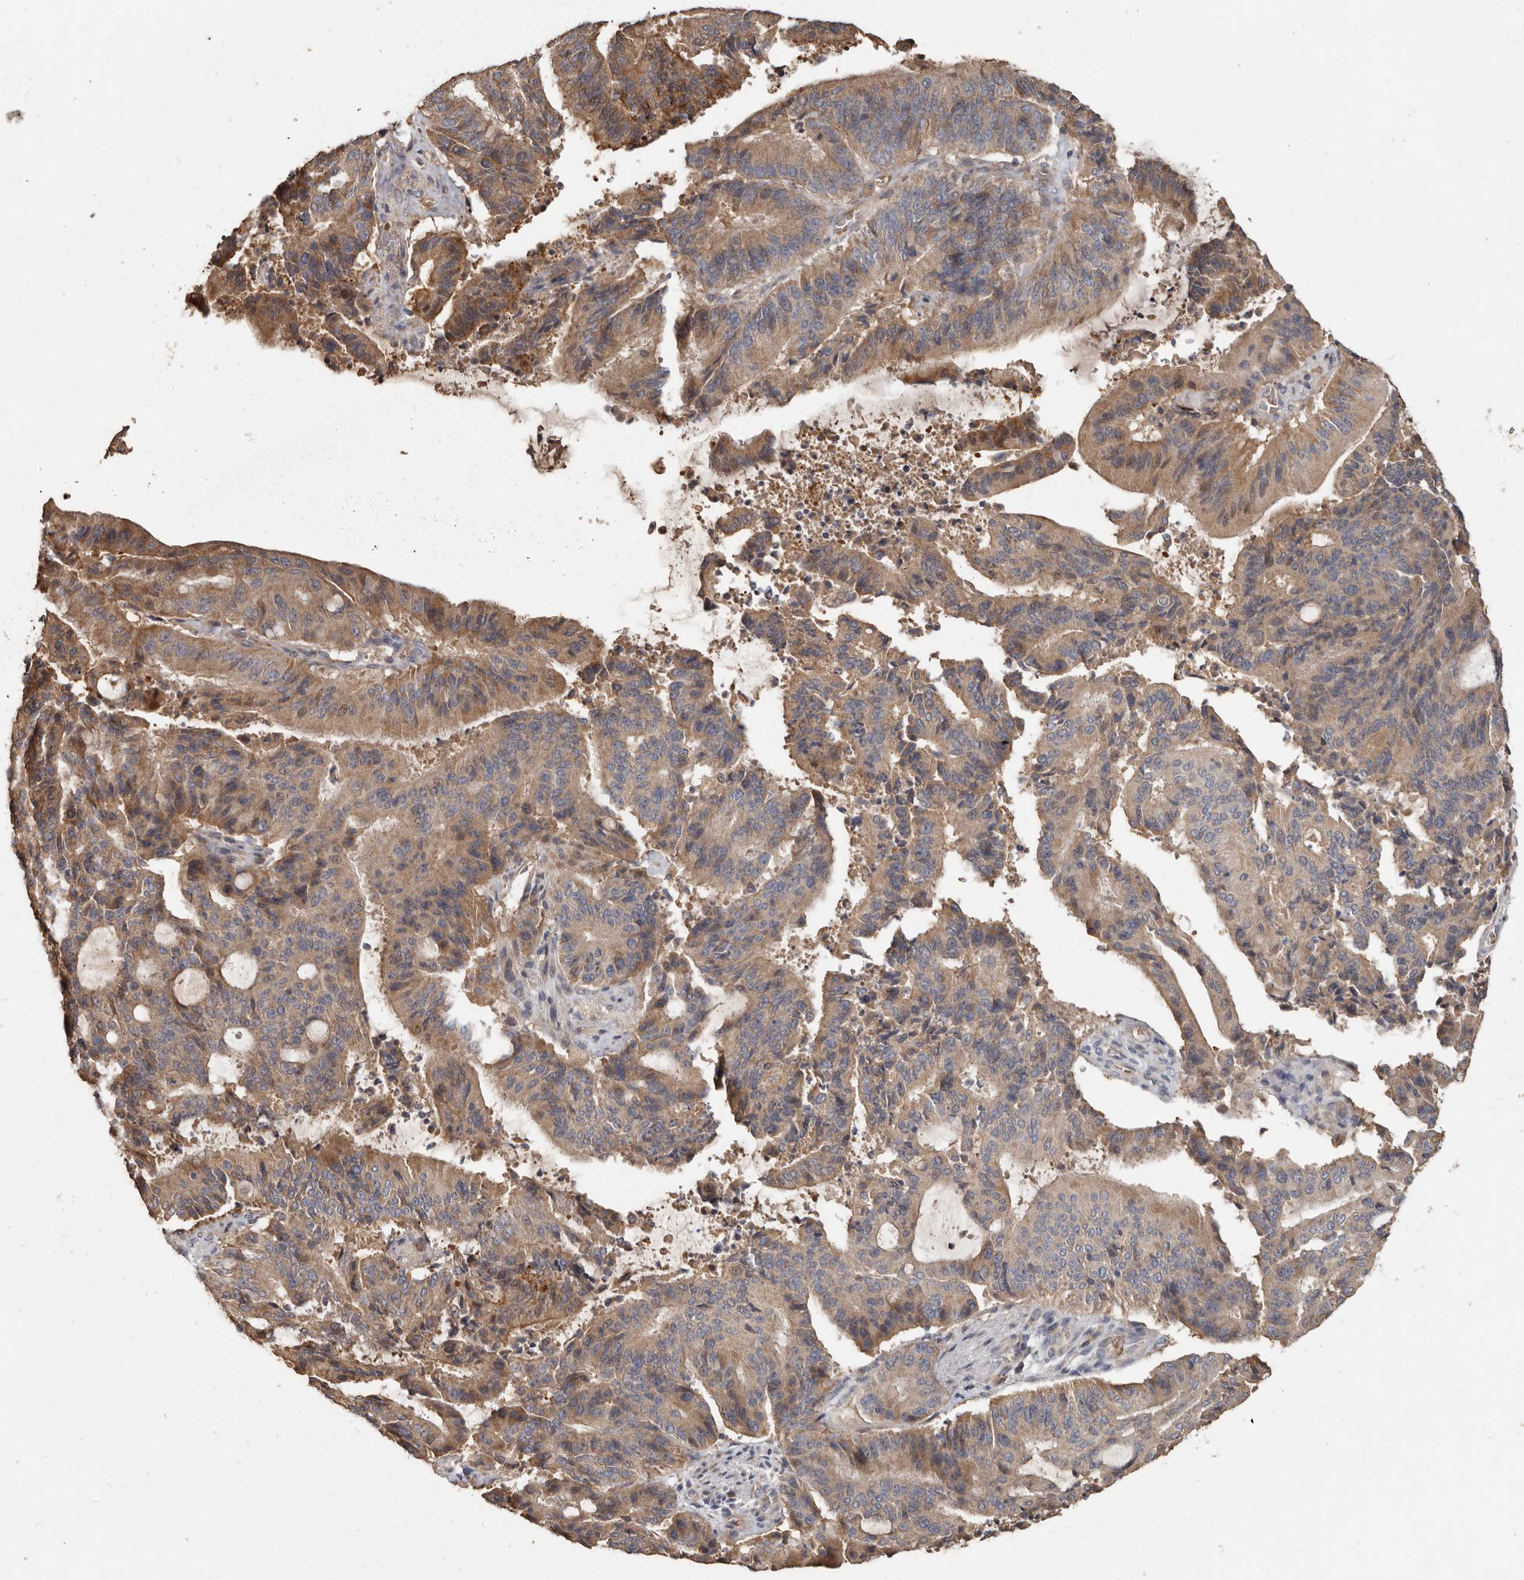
{"staining": {"intensity": "moderate", "quantity": ">75%", "location": "cytoplasmic/membranous"}, "tissue": "liver cancer", "cell_type": "Tumor cells", "image_type": "cancer", "snomed": [{"axis": "morphology", "description": "Normal tissue, NOS"}, {"axis": "morphology", "description": "Cholangiocarcinoma"}, {"axis": "topography", "description": "Liver"}, {"axis": "topography", "description": "Peripheral nerve tissue"}], "caption": "DAB immunohistochemical staining of human liver cancer displays moderate cytoplasmic/membranous protein staining in about >75% of tumor cells.", "gene": "KIF26B", "patient": {"sex": "female", "age": 73}}